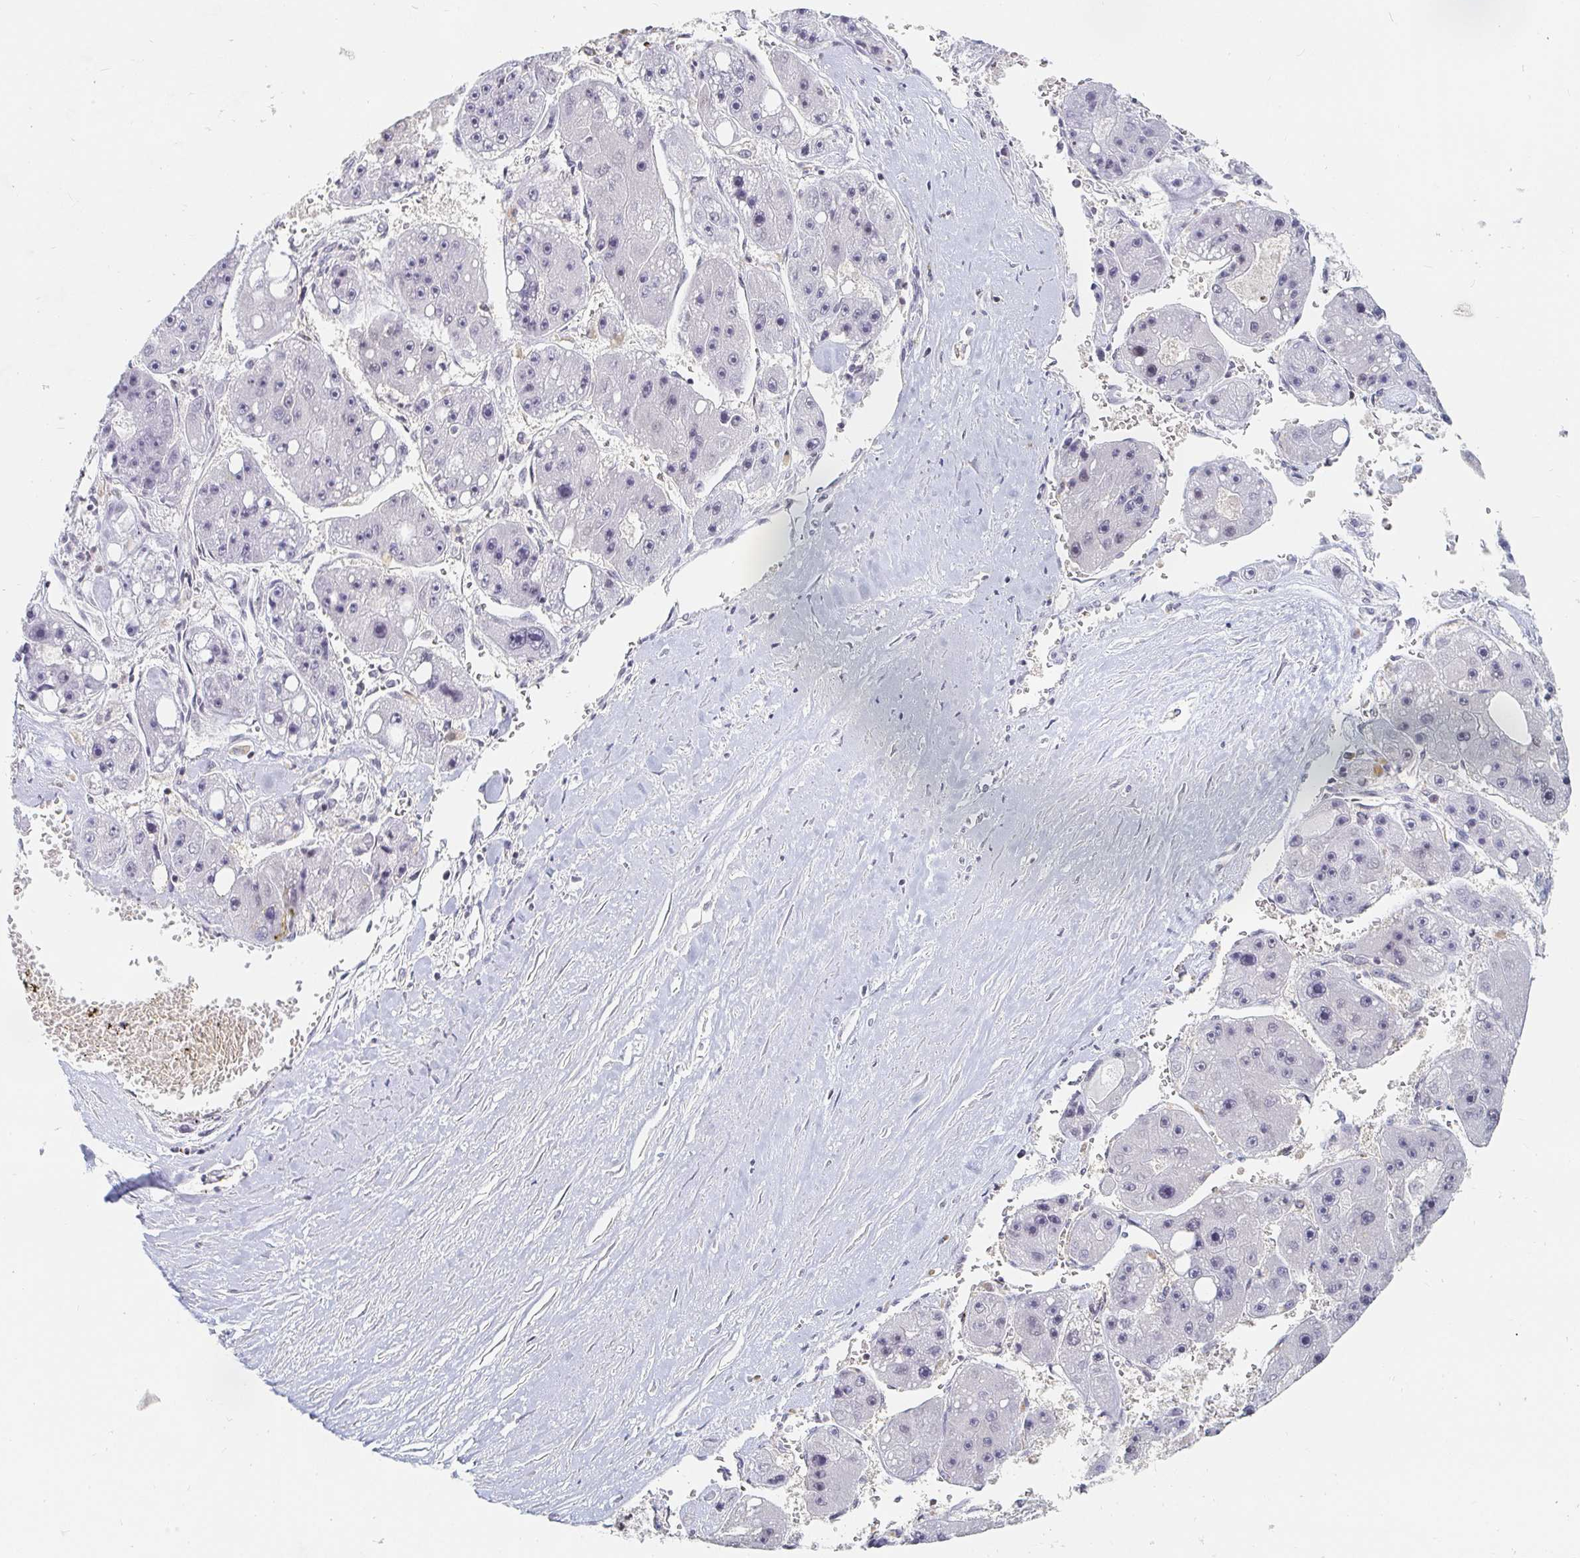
{"staining": {"intensity": "negative", "quantity": "none", "location": "none"}, "tissue": "liver cancer", "cell_type": "Tumor cells", "image_type": "cancer", "snomed": [{"axis": "morphology", "description": "Carcinoma, Hepatocellular, NOS"}, {"axis": "topography", "description": "Liver"}], "caption": "Immunohistochemistry micrograph of human liver cancer (hepatocellular carcinoma) stained for a protein (brown), which shows no staining in tumor cells.", "gene": "NME9", "patient": {"sex": "female", "age": 61}}